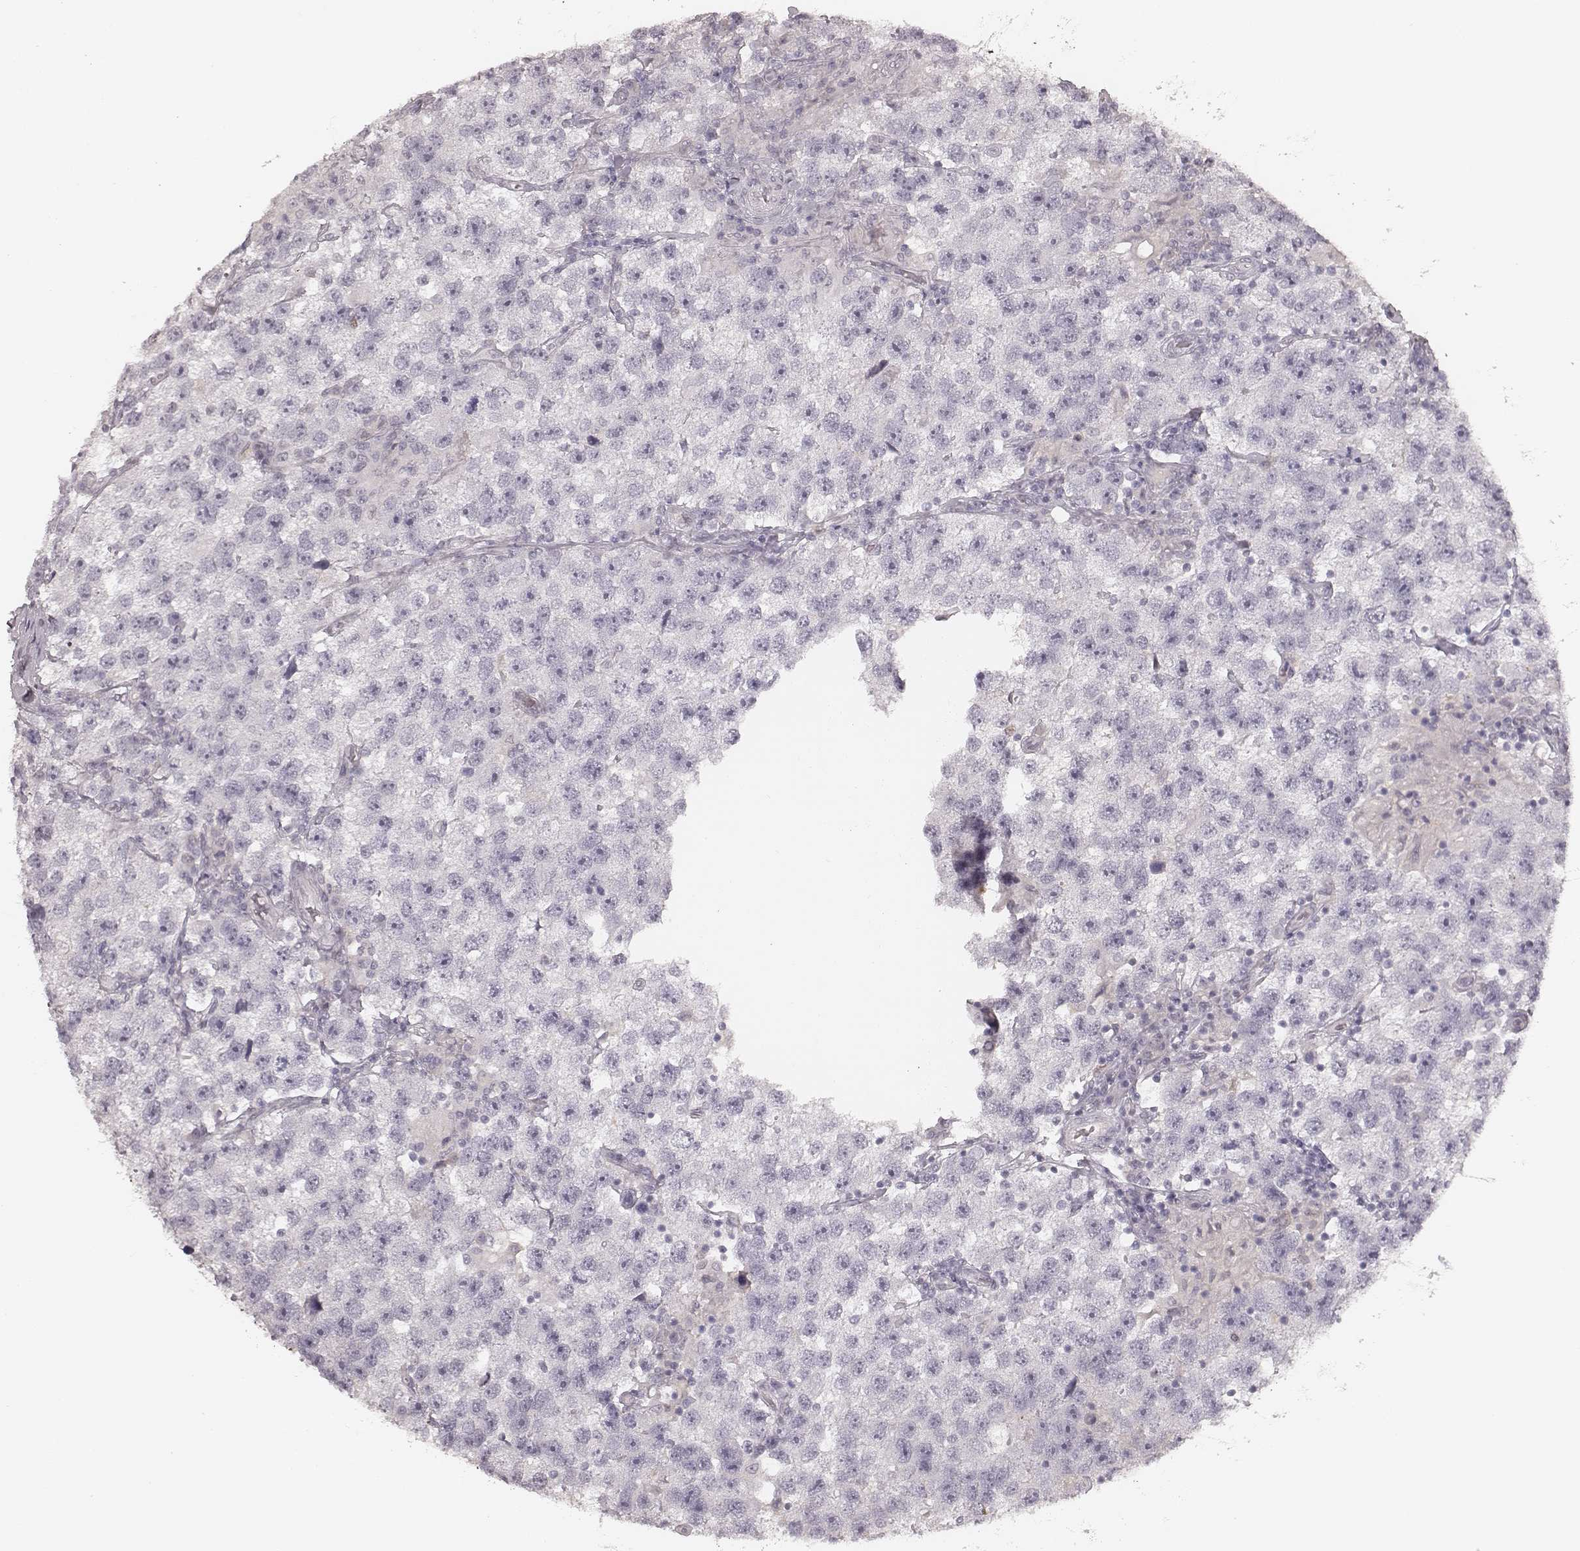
{"staining": {"intensity": "negative", "quantity": "none", "location": "none"}, "tissue": "testis cancer", "cell_type": "Tumor cells", "image_type": "cancer", "snomed": [{"axis": "morphology", "description": "Seminoma, NOS"}, {"axis": "topography", "description": "Testis"}], "caption": "Tumor cells are negative for brown protein staining in testis seminoma.", "gene": "KITLG", "patient": {"sex": "male", "age": 26}}